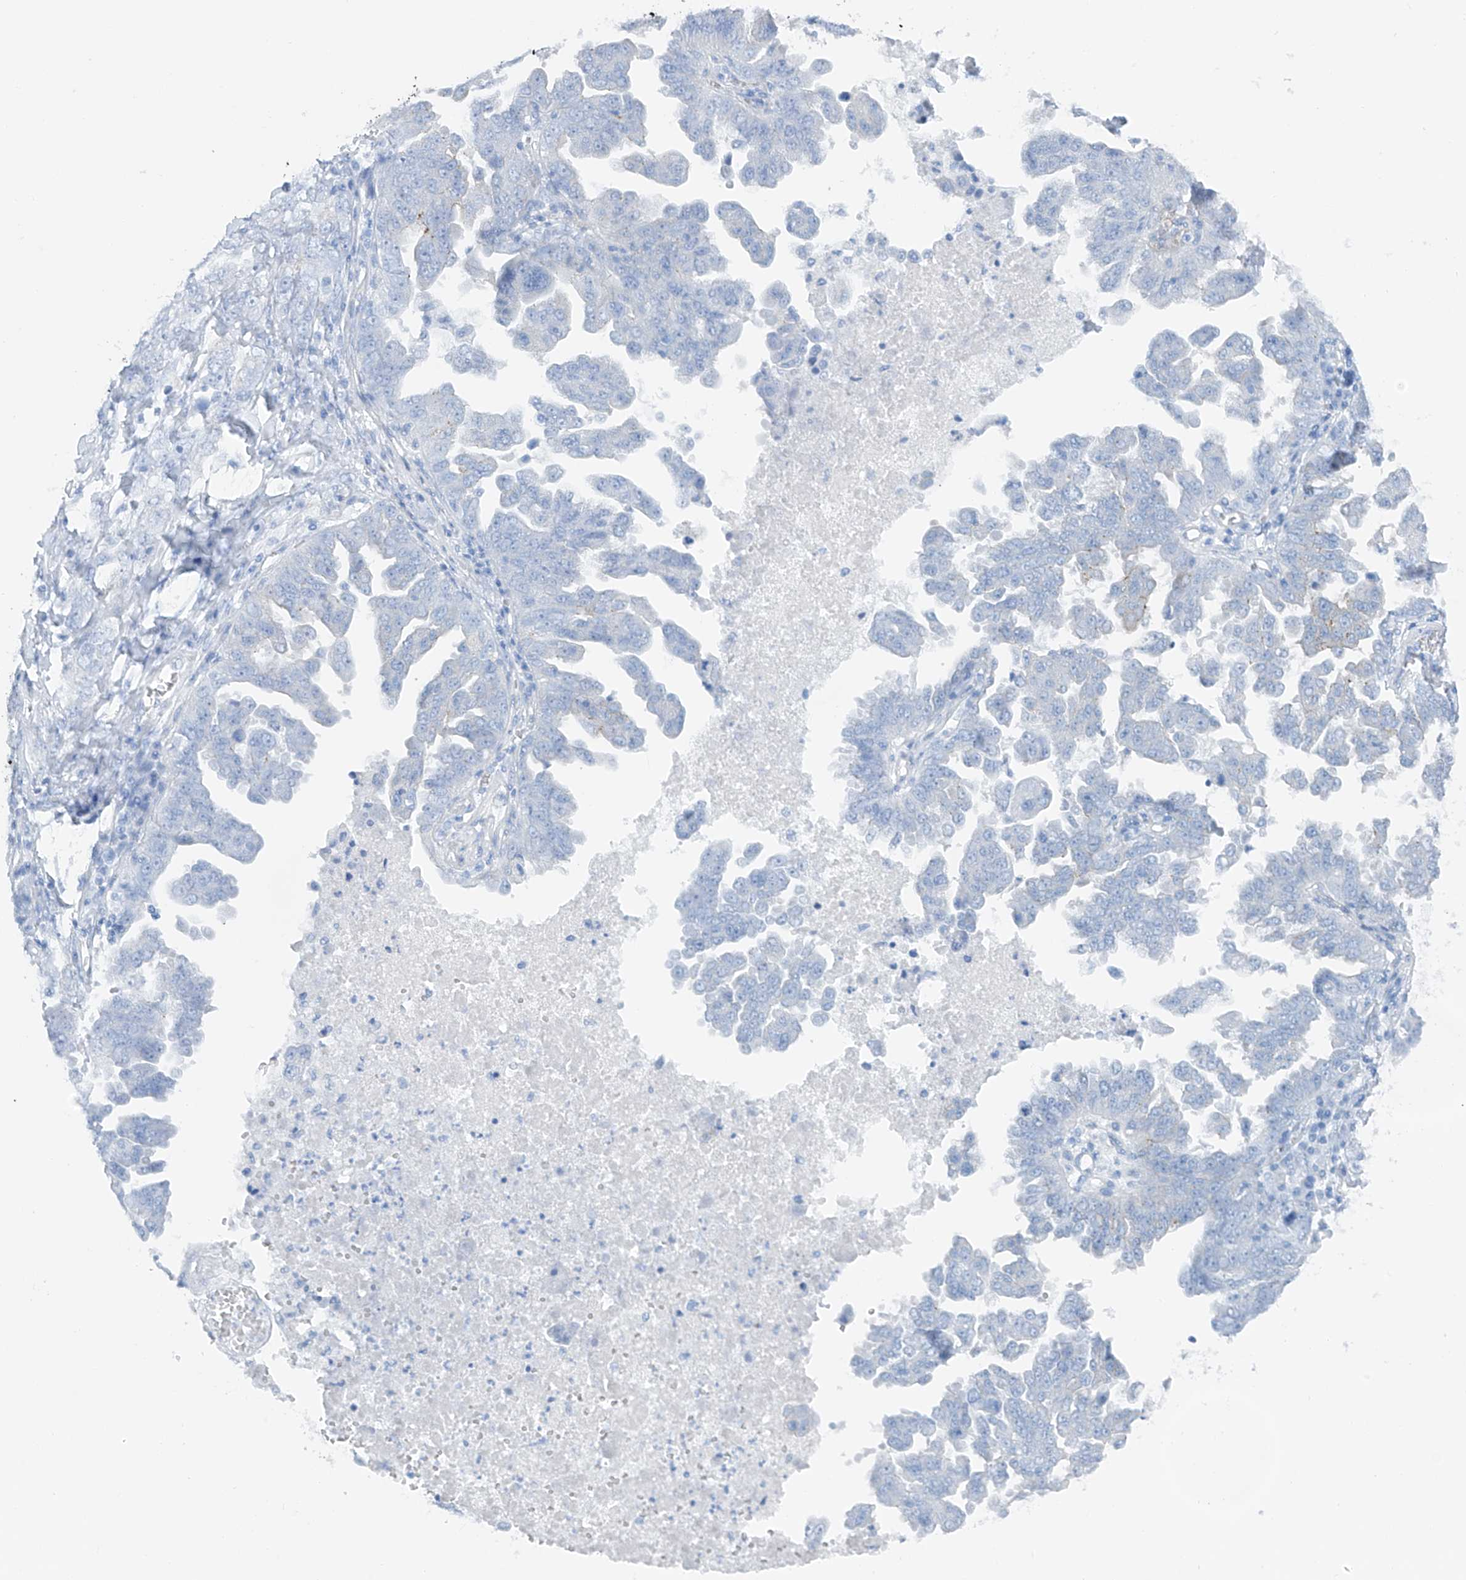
{"staining": {"intensity": "negative", "quantity": "none", "location": "none"}, "tissue": "ovarian cancer", "cell_type": "Tumor cells", "image_type": "cancer", "snomed": [{"axis": "morphology", "description": "Carcinoma, endometroid"}, {"axis": "topography", "description": "Ovary"}], "caption": "High magnification brightfield microscopy of ovarian endometroid carcinoma stained with DAB (brown) and counterstained with hematoxylin (blue): tumor cells show no significant expression.", "gene": "MAGI1", "patient": {"sex": "female", "age": 62}}